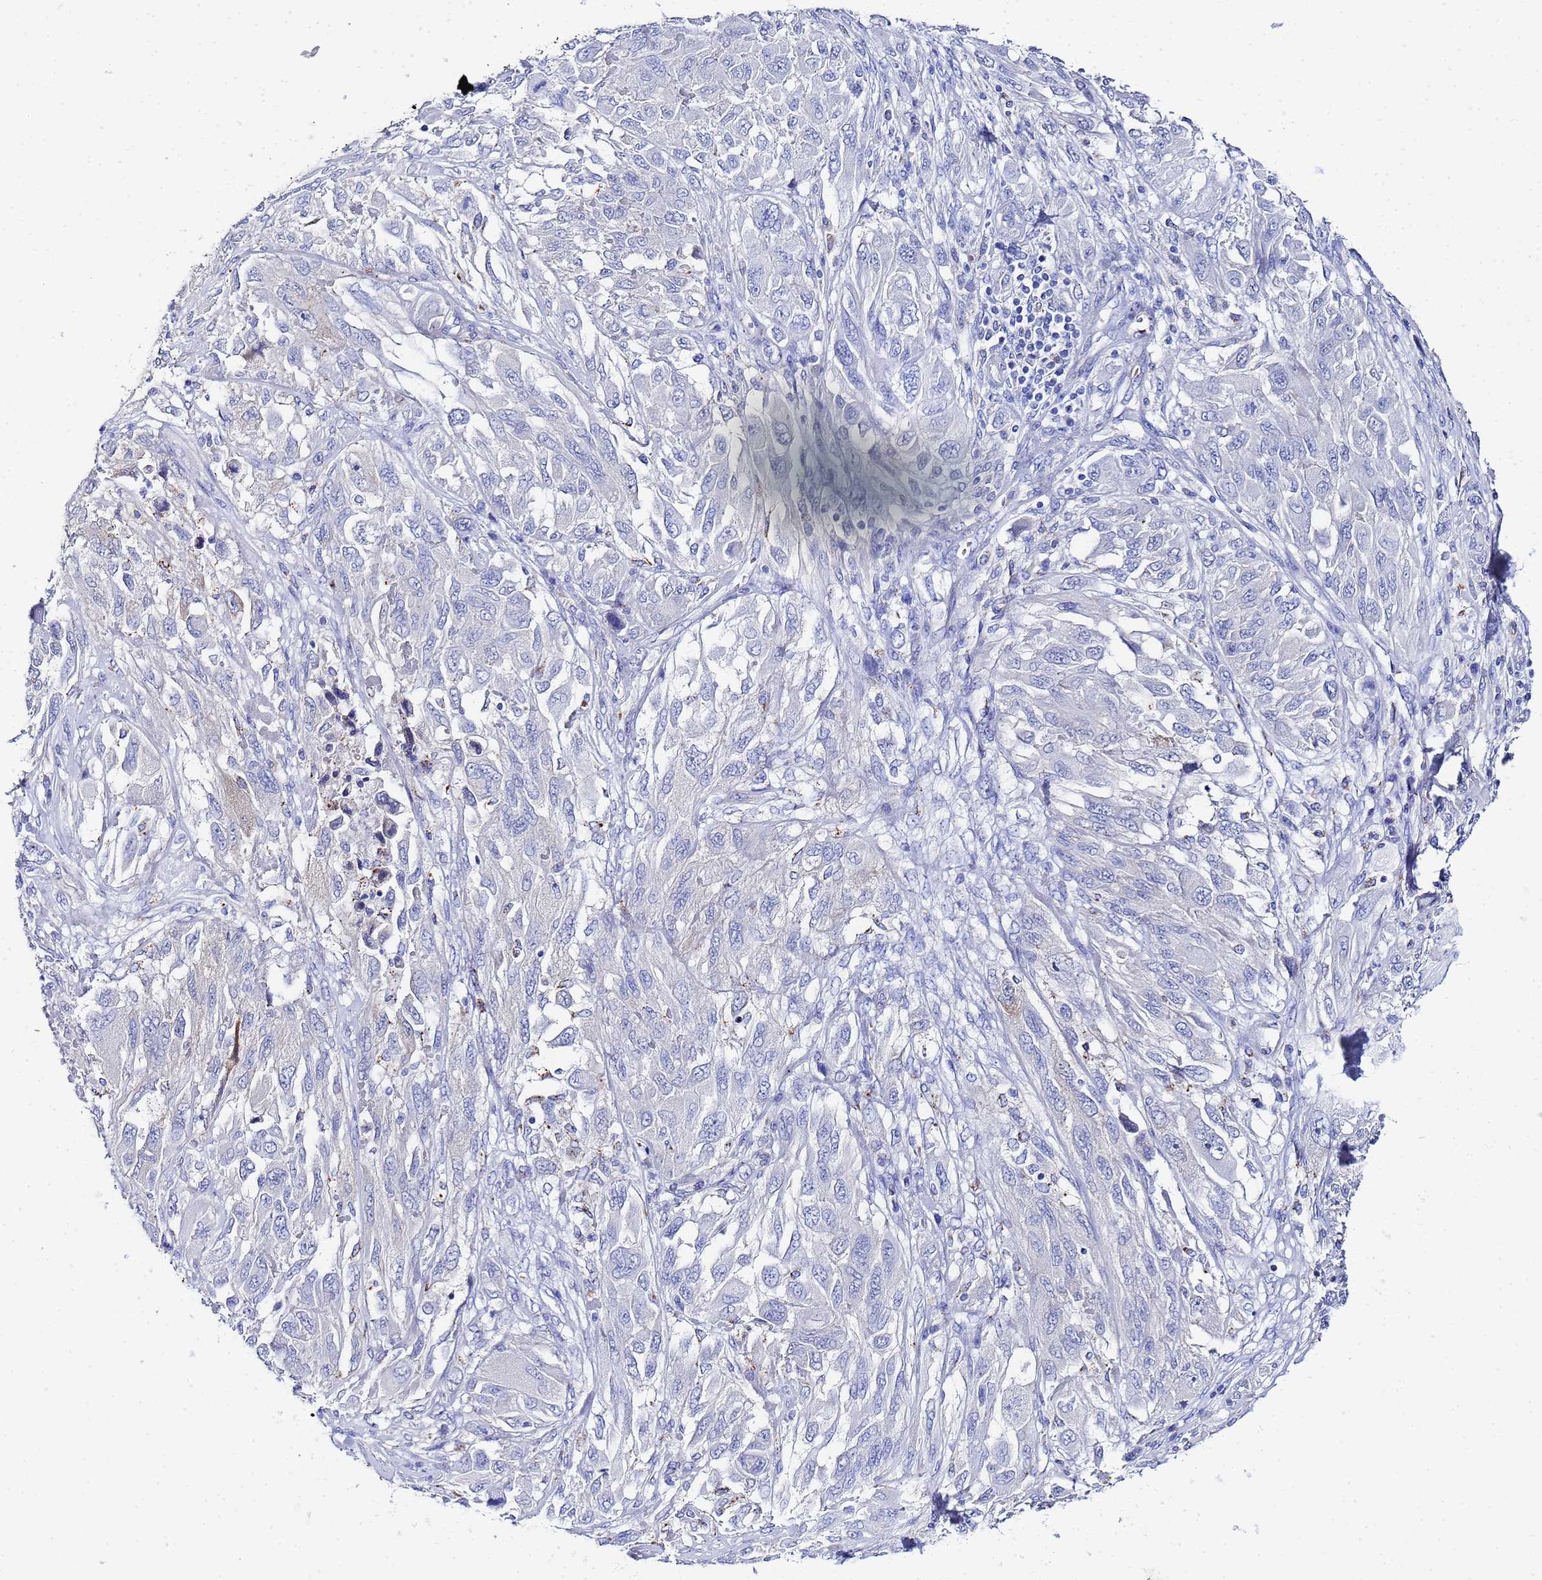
{"staining": {"intensity": "negative", "quantity": "none", "location": "none"}, "tissue": "melanoma", "cell_type": "Tumor cells", "image_type": "cancer", "snomed": [{"axis": "morphology", "description": "Malignant melanoma, NOS"}, {"axis": "topography", "description": "Skin"}], "caption": "This is an immunohistochemistry (IHC) micrograph of melanoma. There is no expression in tumor cells.", "gene": "ZNF26", "patient": {"sex": "female", "age": 91}}